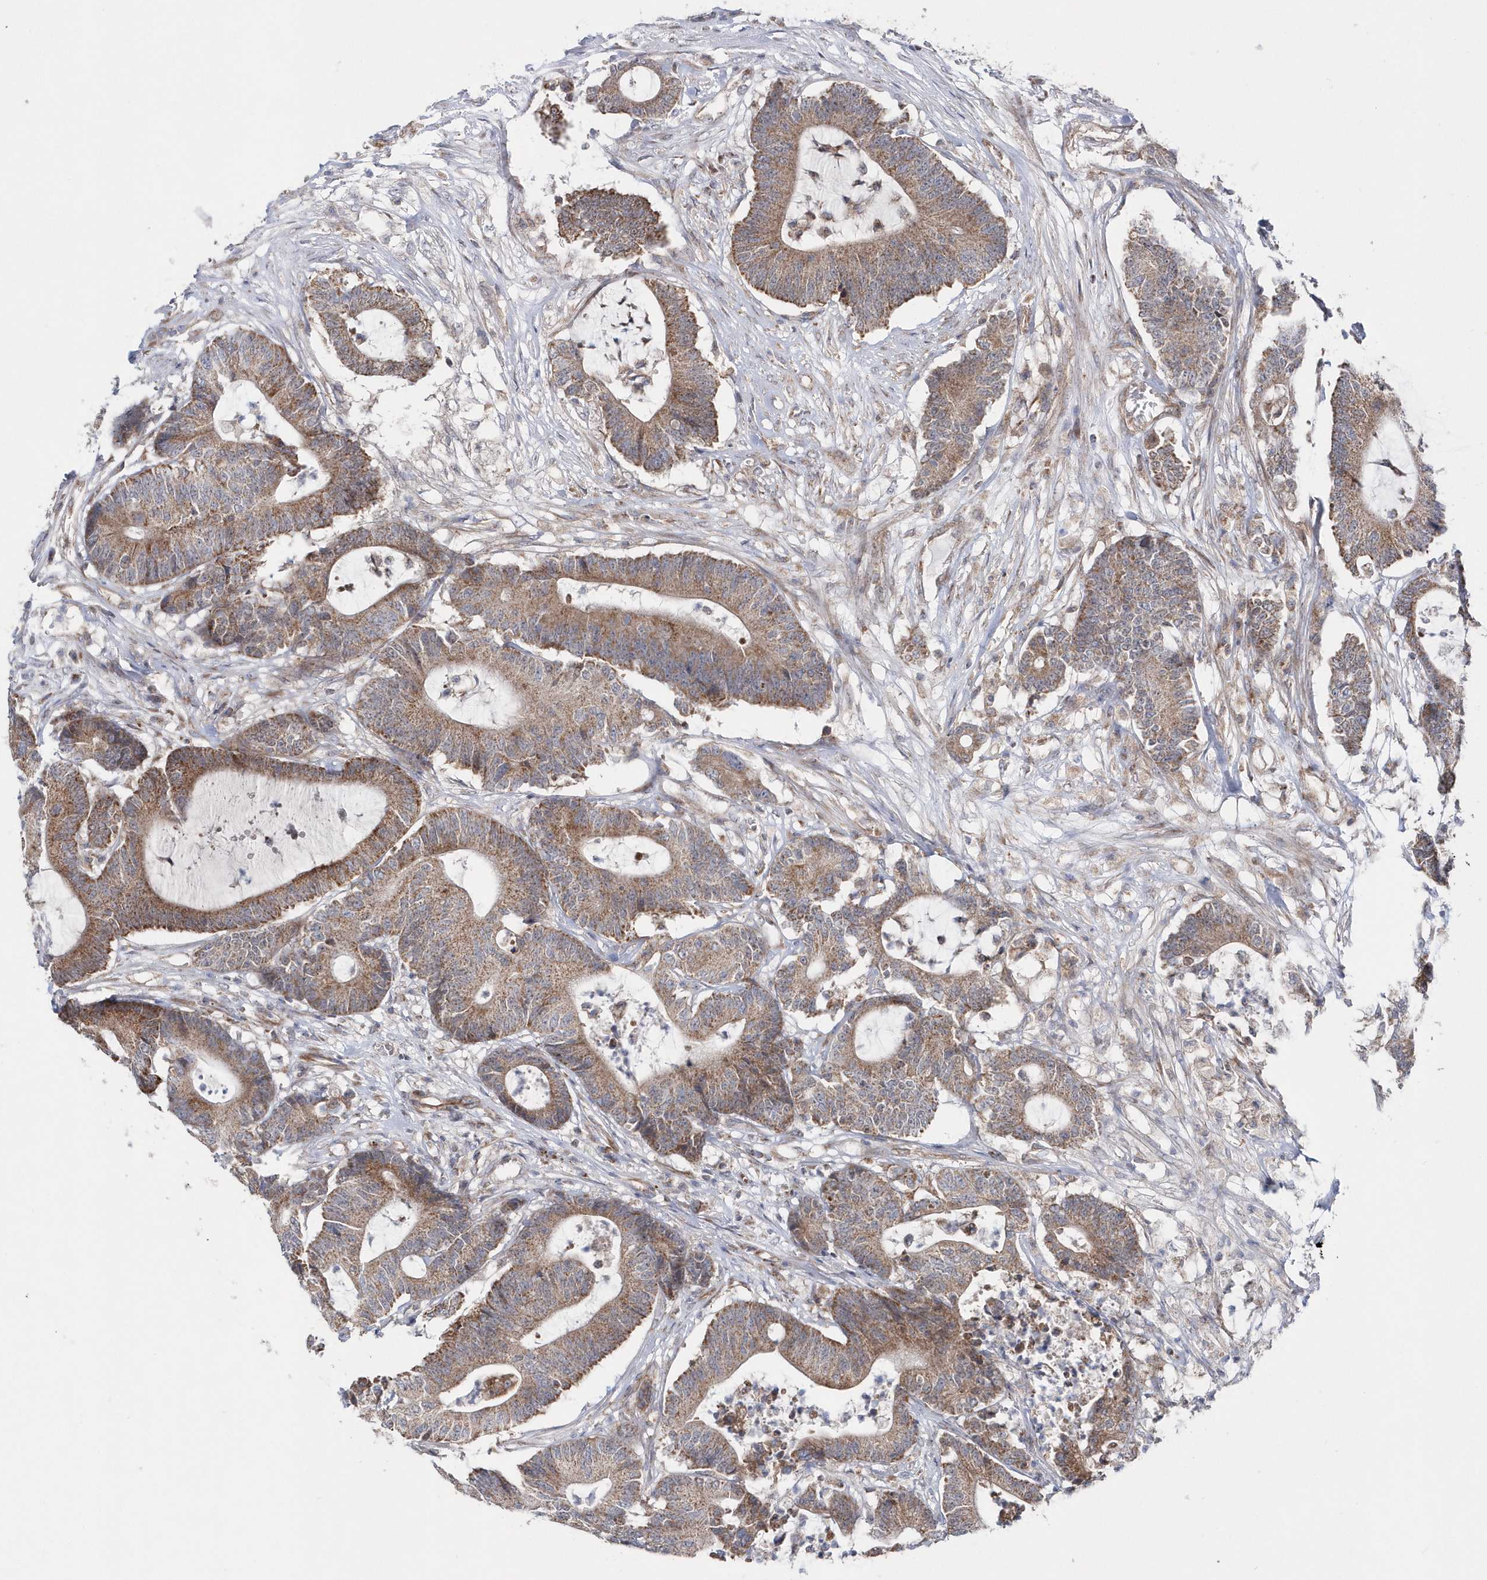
{"staining": {"intensity": "moderate", "quantity": ">75%", "location": "cytoplasmic/membranous"}, "tissue": "colorectal cancer", "cell_type": "Tumor cells", "image_type": "cancer", "snomed": [{"axis": "morphology", "description": "Adenocarcinoma, NOS"}, {"axis": "topography", "description": "Colon"}], "caption": "IHC (DAB) staining of colorectal cancer exhibits moderate cytoplasmic/membranous protein staining in about >75% of tumor cells.", "gene": "OPA1", "patient": {"sex": "female", "age": 84}}